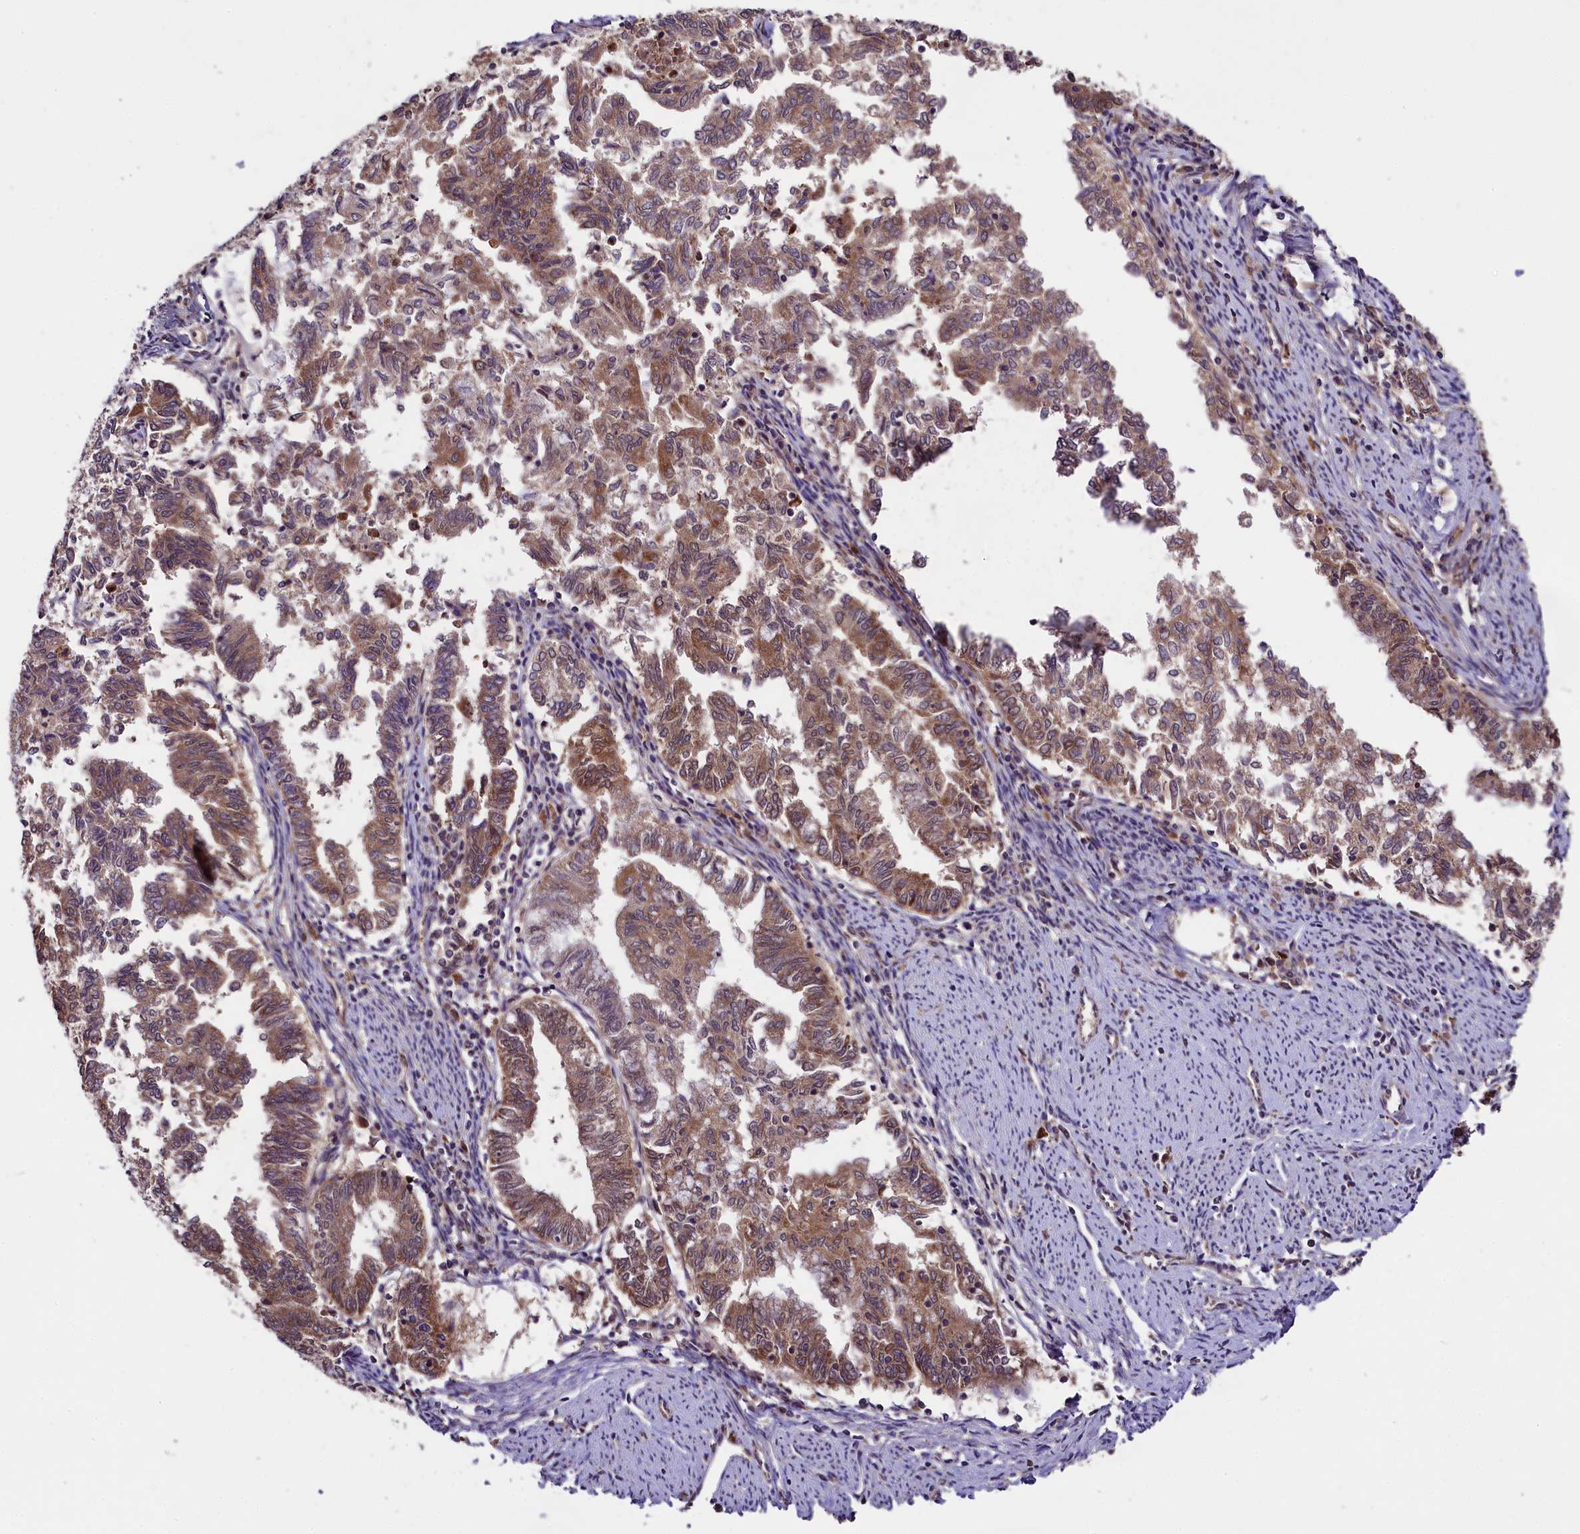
{"staining": {"intensity": "moderate", "quantity": ">75%", "location": "cytoplasmic/membranous"}, "tissue": "endometrial cancer", "cell_type": "Tumor cells", "image_type": "cancer", "snomed": [{"axis": "morphology", "description": "Adenocarcinoma, NOS"}, {"axis": "topography", "description": "Endometrium"}], "caption": "Immunohistochemistry image of neoplastic tissue: human endometrial cancer (adenocarcinoma) stained using immunohistochemistry (IHC) reveals medium levels of moderate protein expression localized specifically in the cytoplasmic/membranous of tumor cells, appearing as a cytoplasmic/membranous brown color.", "gene": "DOHH", "patient": {"sex": "female", "age": 79}}